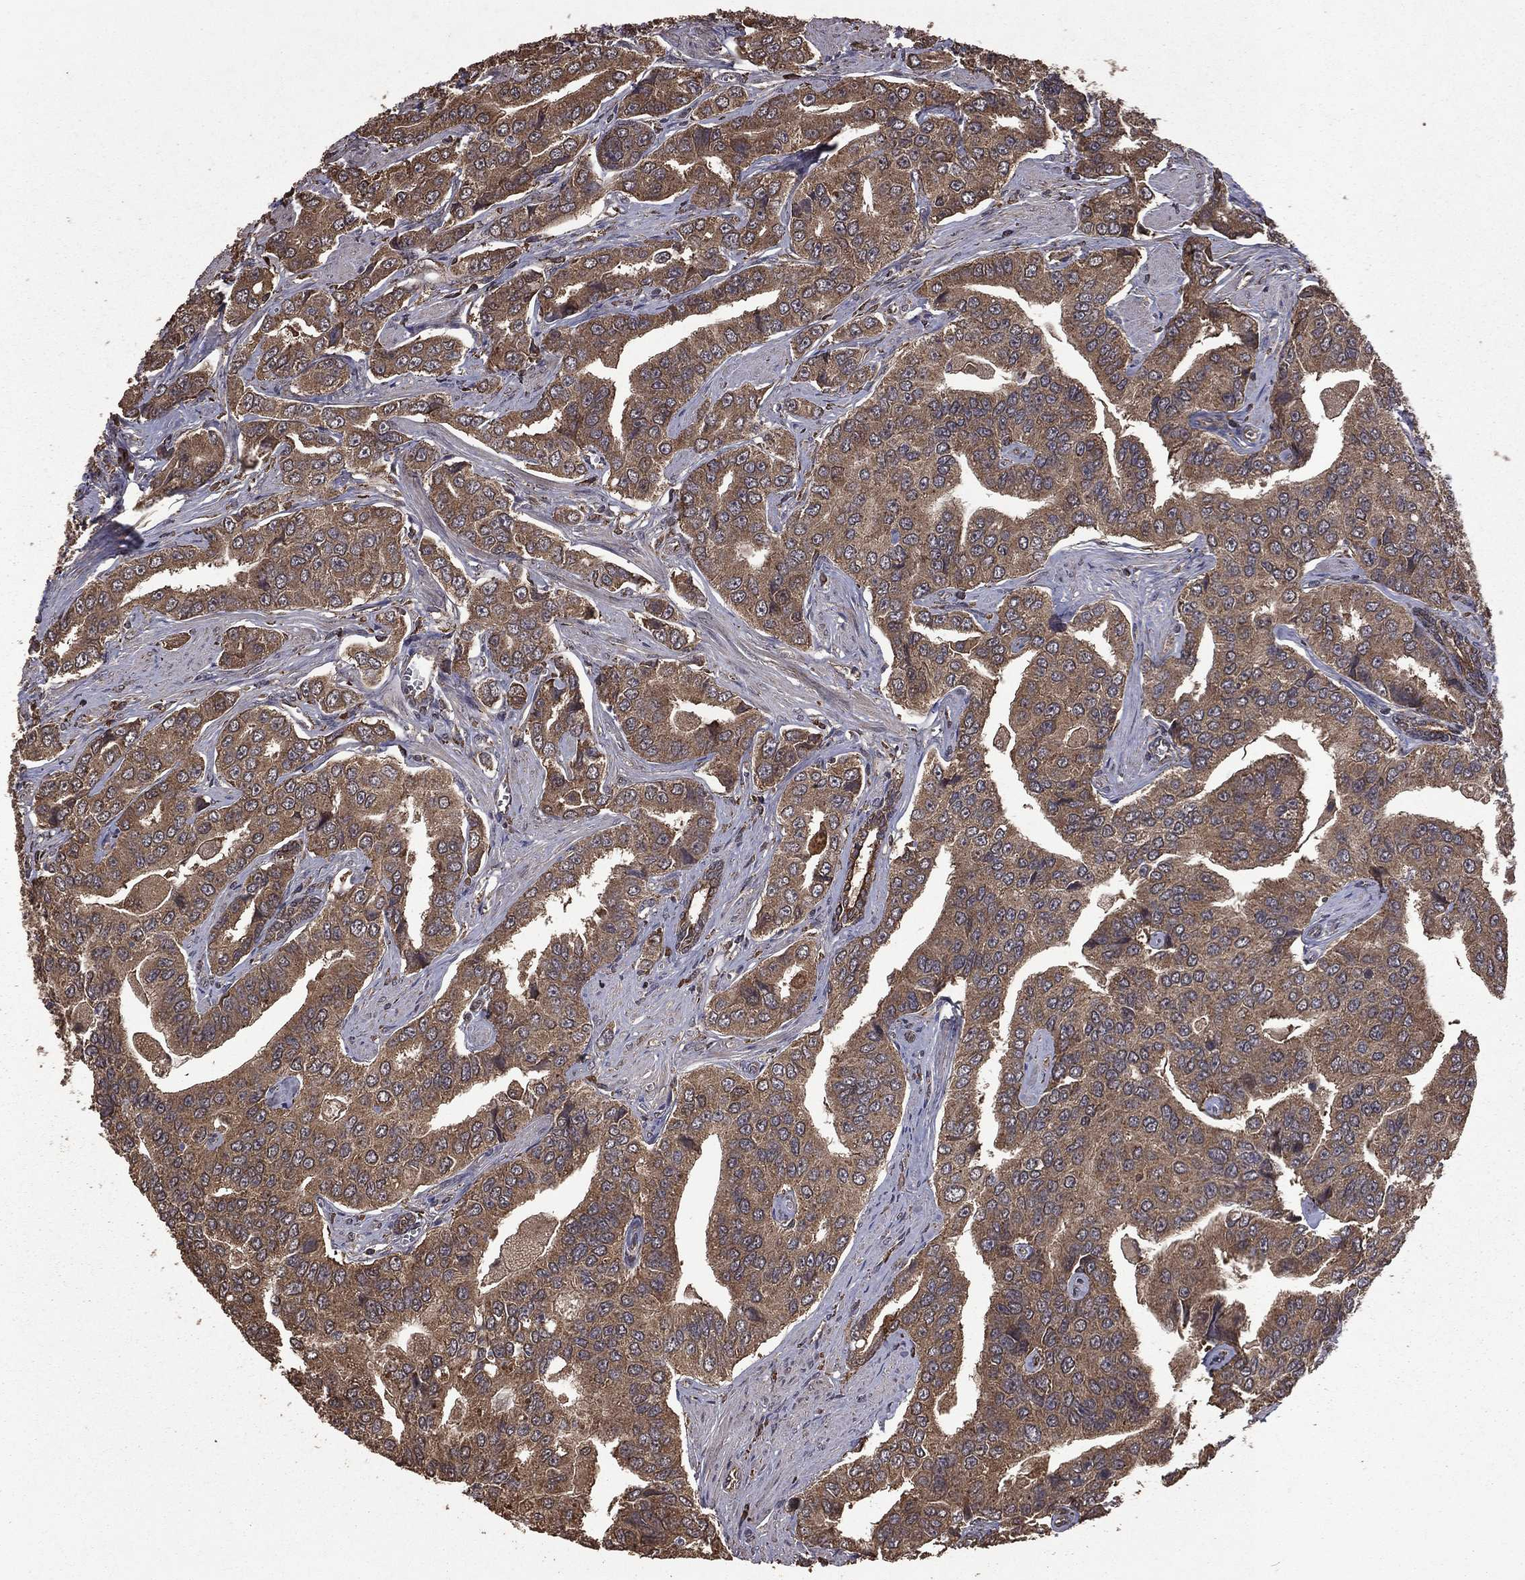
{"staining": {"intensity": "weak", "quantity": ">75%", "location": "cytoplasmic/membranous"}, "tissue": "prostate cancer", "cell_type": "Tumor cells", "image_type": "cancer", "snomed": [{"axis": "morphology", "description": "Adenocarcinoma, NOS"}, {"axis": "topography", "description": "Prostate and seminal vesicle, NOS"}, {"axis": "topography", "description": "Prostate"}], "caption": "This is an image of IHC staining of prostate adenocarcinoma, which shows weak staining in the cytoplasmic/membranous of tumor cells.", "gene": "BIRC6", "patient": {"sex": "male", "age": 69}}